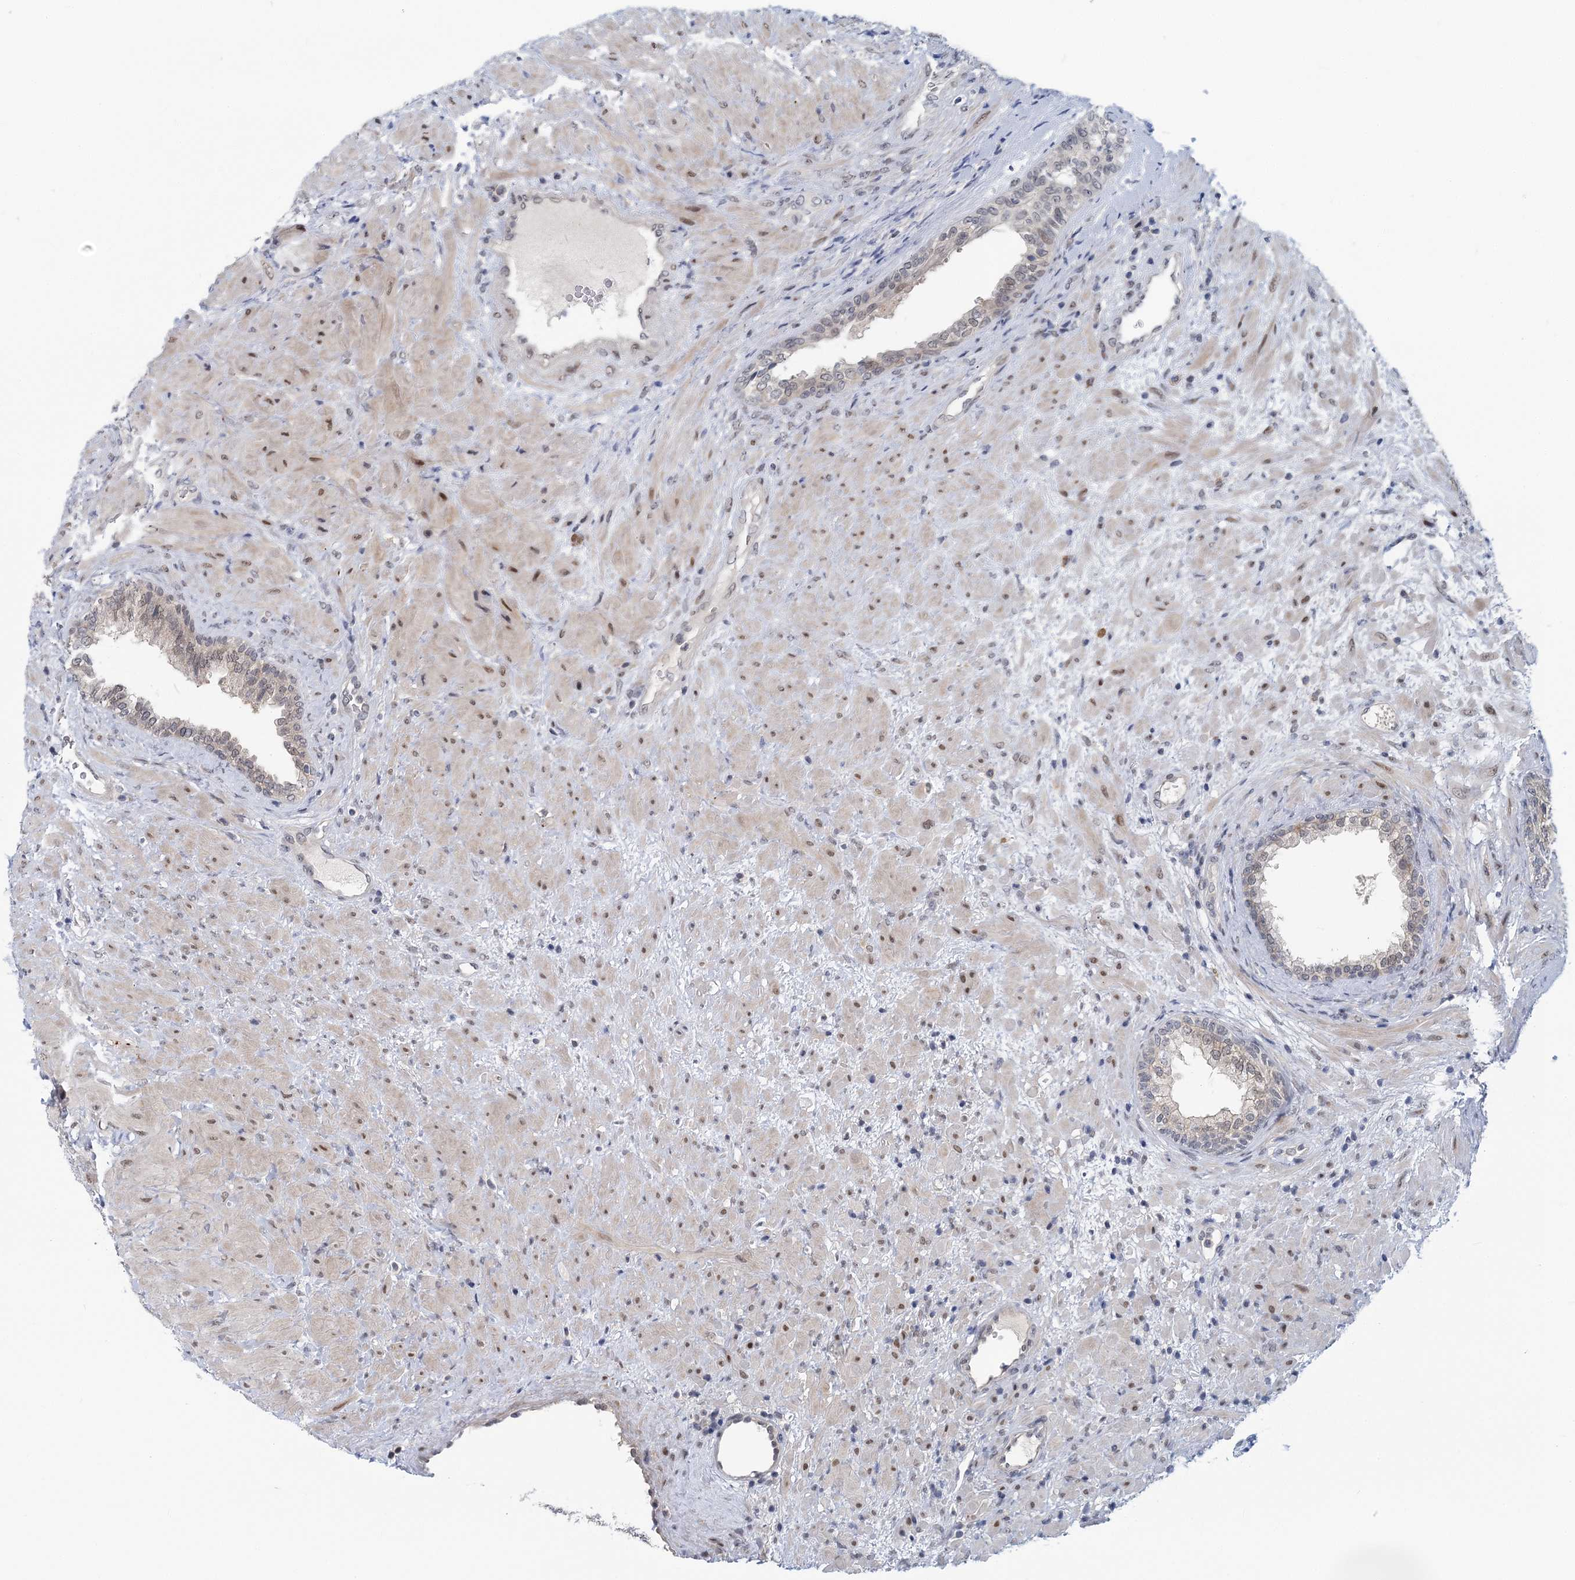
{"staining": {"intensity": "weak", "quantity": "<25%", "location": "nuclear"}, "tissue": "prostate", "cell_type": "Glandular cells", "image_type": "normal", "snomed": [{"axis": "morphology", "description": "Normal tissue, NOS"}, {"axis": "topography", "description": "Prostate"}], "caption": "Glandular cells are negative for protein expression in unremarkable human prostate. (Brightfield microscopy of DAB (3,3'-diaminobenzidine) immunohistochemistry (IHC) at high magnification).", "gene": "HYCC2", "patient": {"sex": "male", "age": 76}}